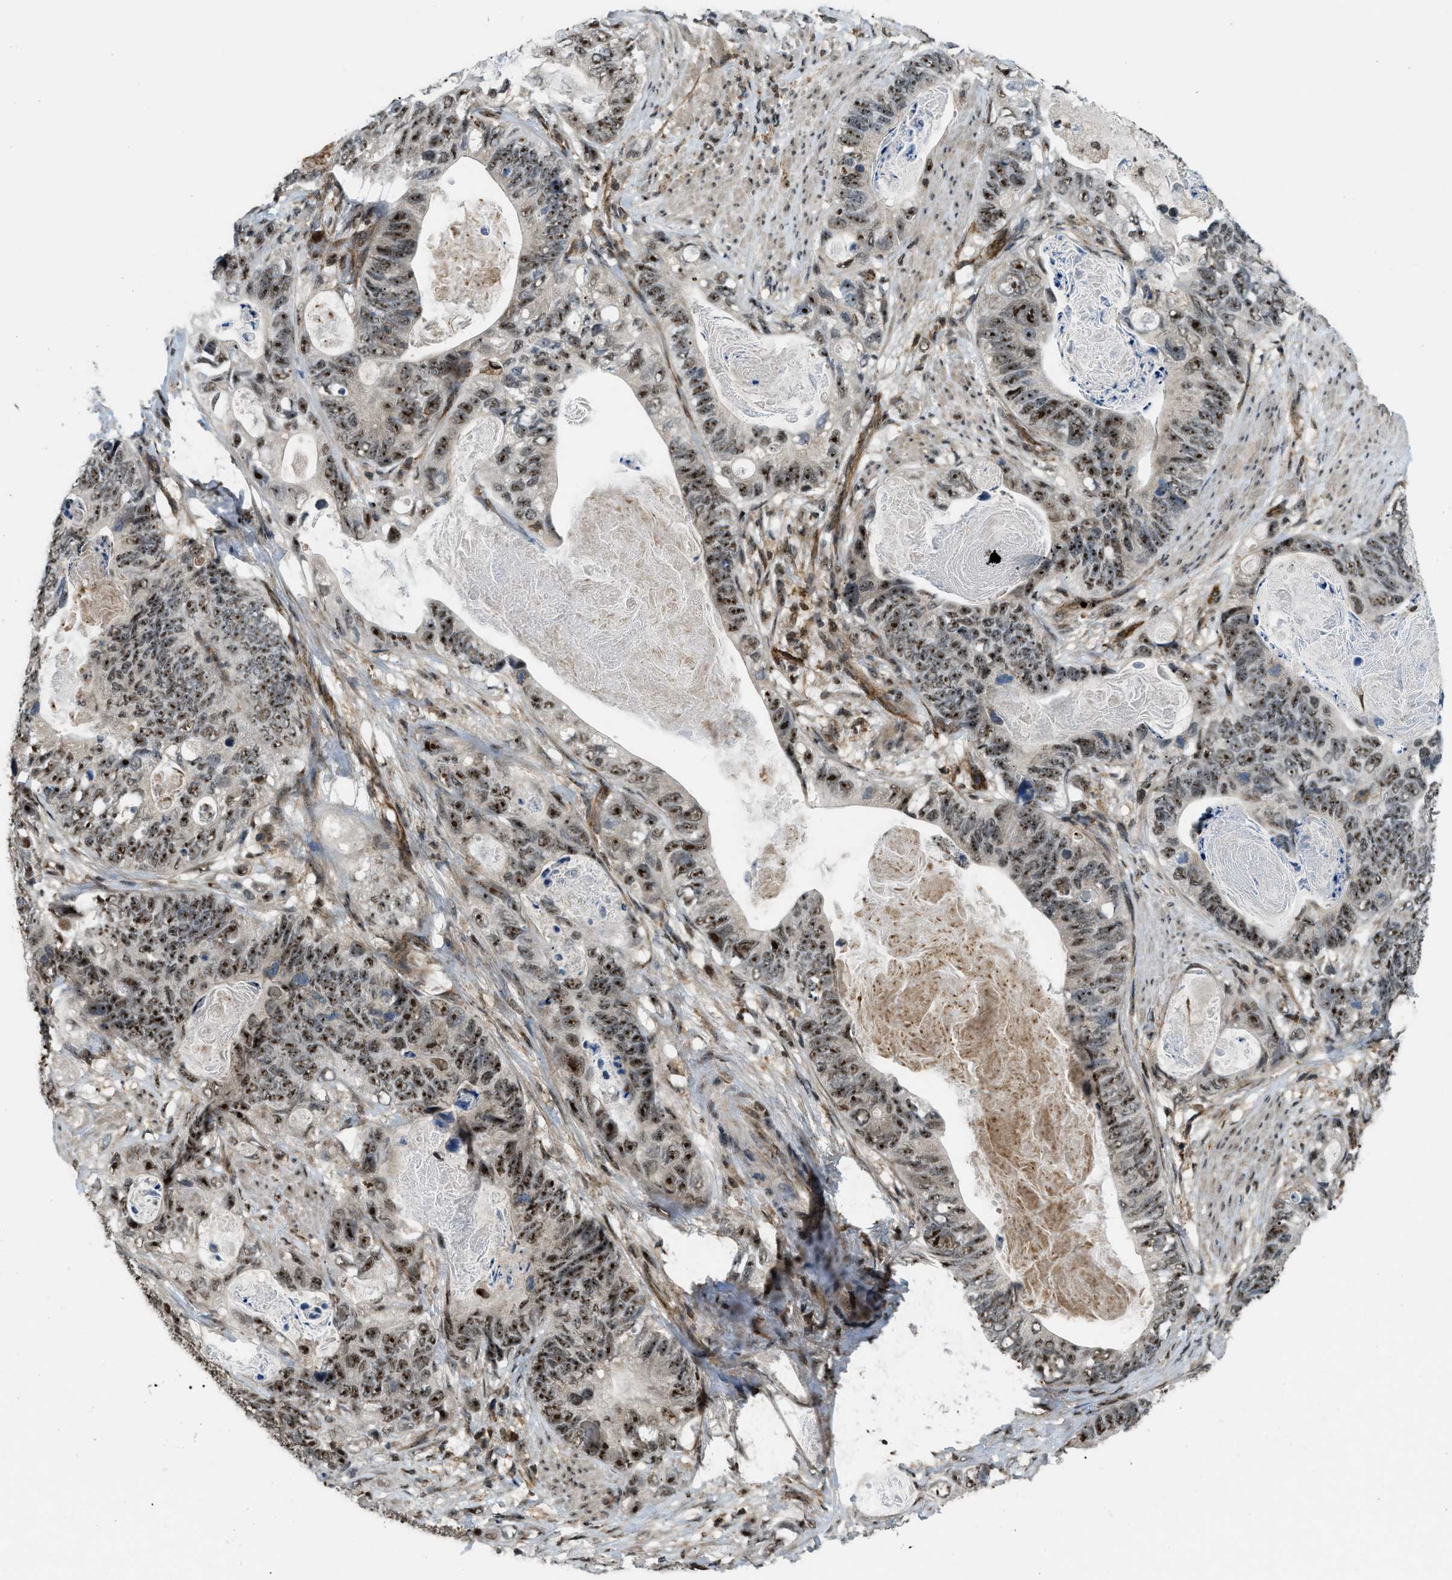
{"staining": {"intensity": "strong", "quantity": ">75%", "location": "nuclear"}, "tissue": "stomach cancer", "cell_type": "Tumor cells", "image_type": "cancer", "snomed": [{"axis": "morphology", "description": "Adenocarcinoma, NOS"}, {"axis": "topography", "description": "Stomach"}], "caption": "Human stomach cancer (adenocarcinoma) stained for a protein (brown) demonstrates strong nuclear positive positivity in about >75% of tumor cells.", "gene": "E2F1", "patient": {"sex": "female", "age": 89}}